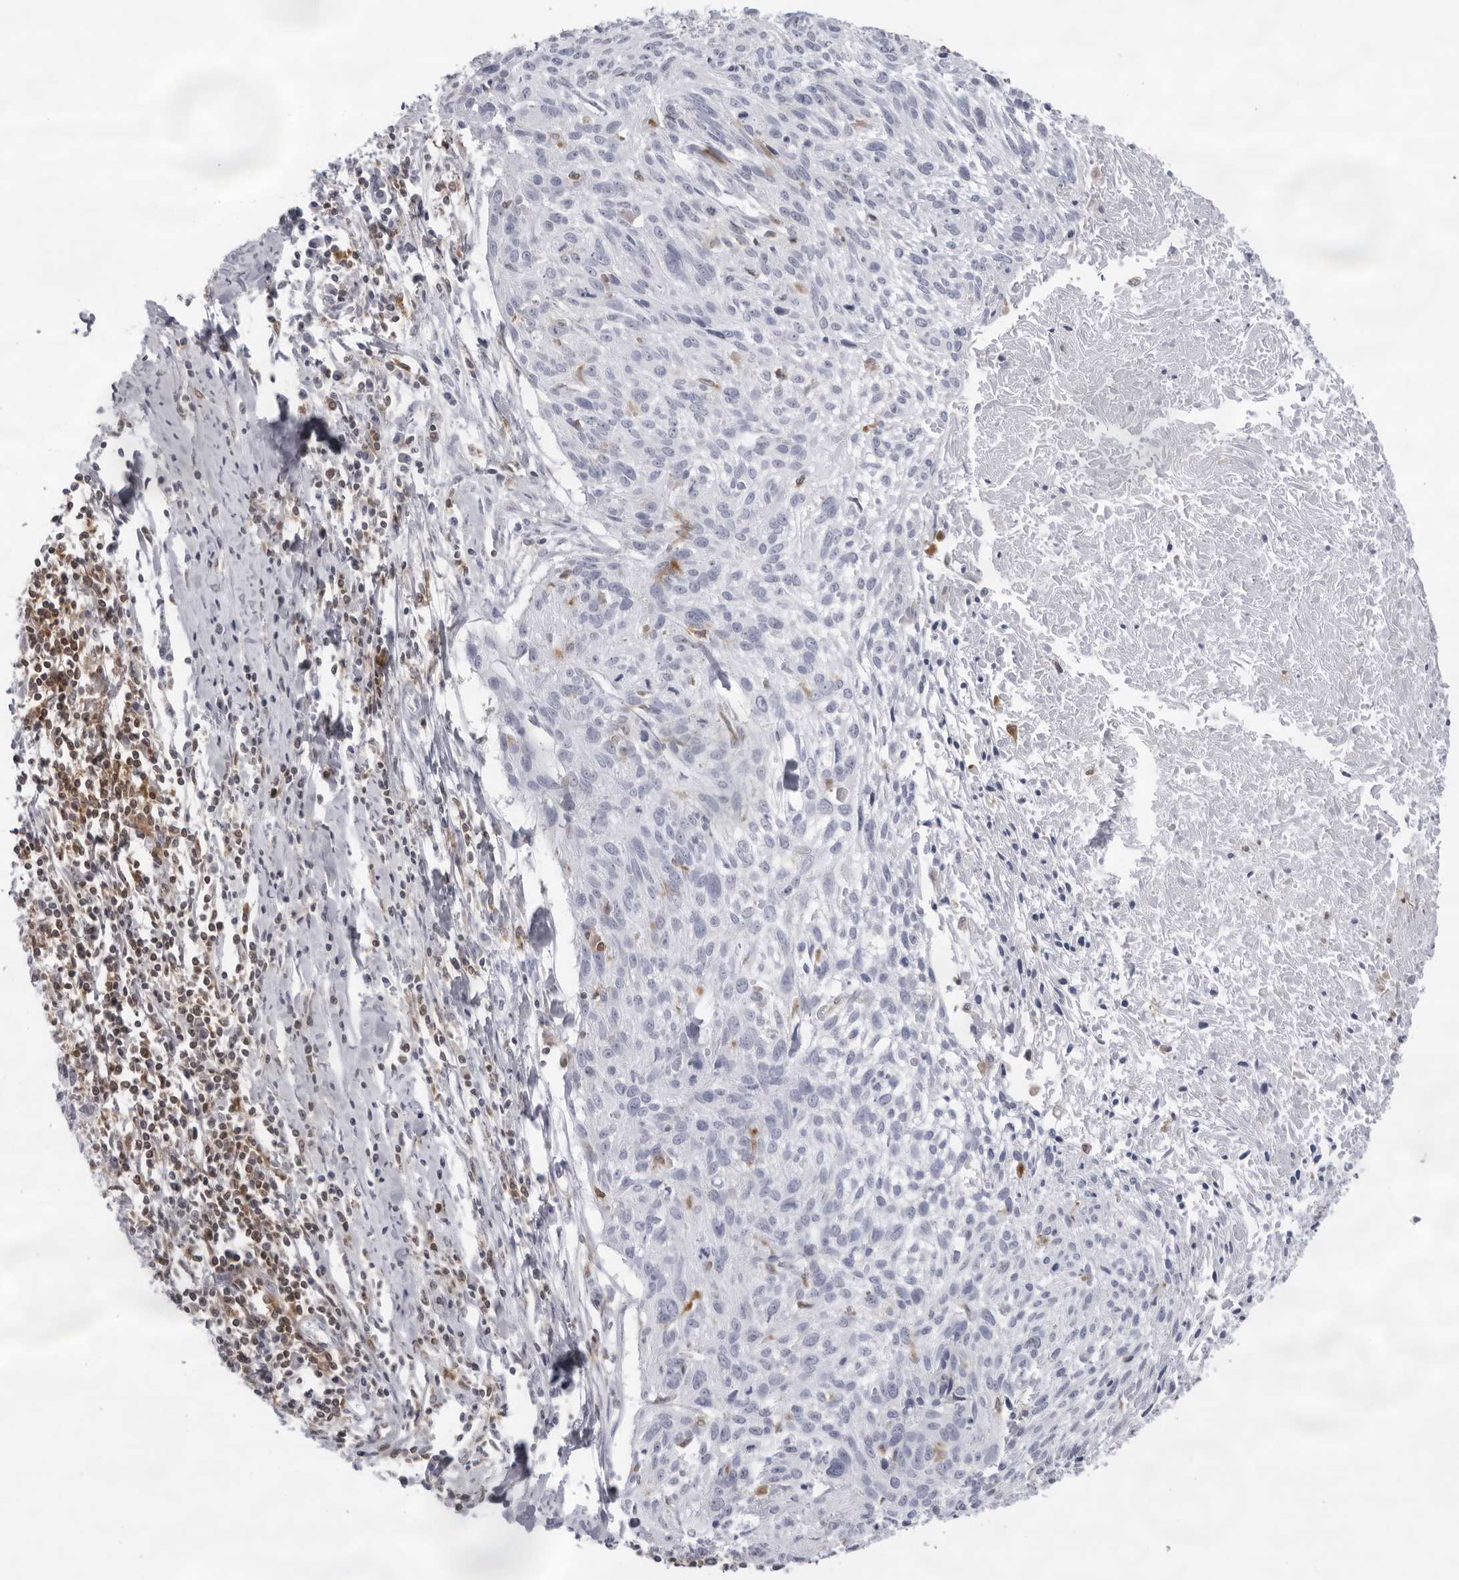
{"staining": {"intensity": "negative", "quantity": "none", "location": "none"}, "tissue": "cervical cancer", "cell_type": "Tumor cells", "image_type": "cancer", "snomed": [{"axis": "morphology", "description": "Squamous cell carcinoma, NOS"}, {"axis": "topography", "description": "Cervix"}], "caption": "DAB immunohistochemical staining of cervical cancer shows no significant staining in tumor cells.", "gene": "FMNL1", "patient": {"sex": "female", "age": 51}}